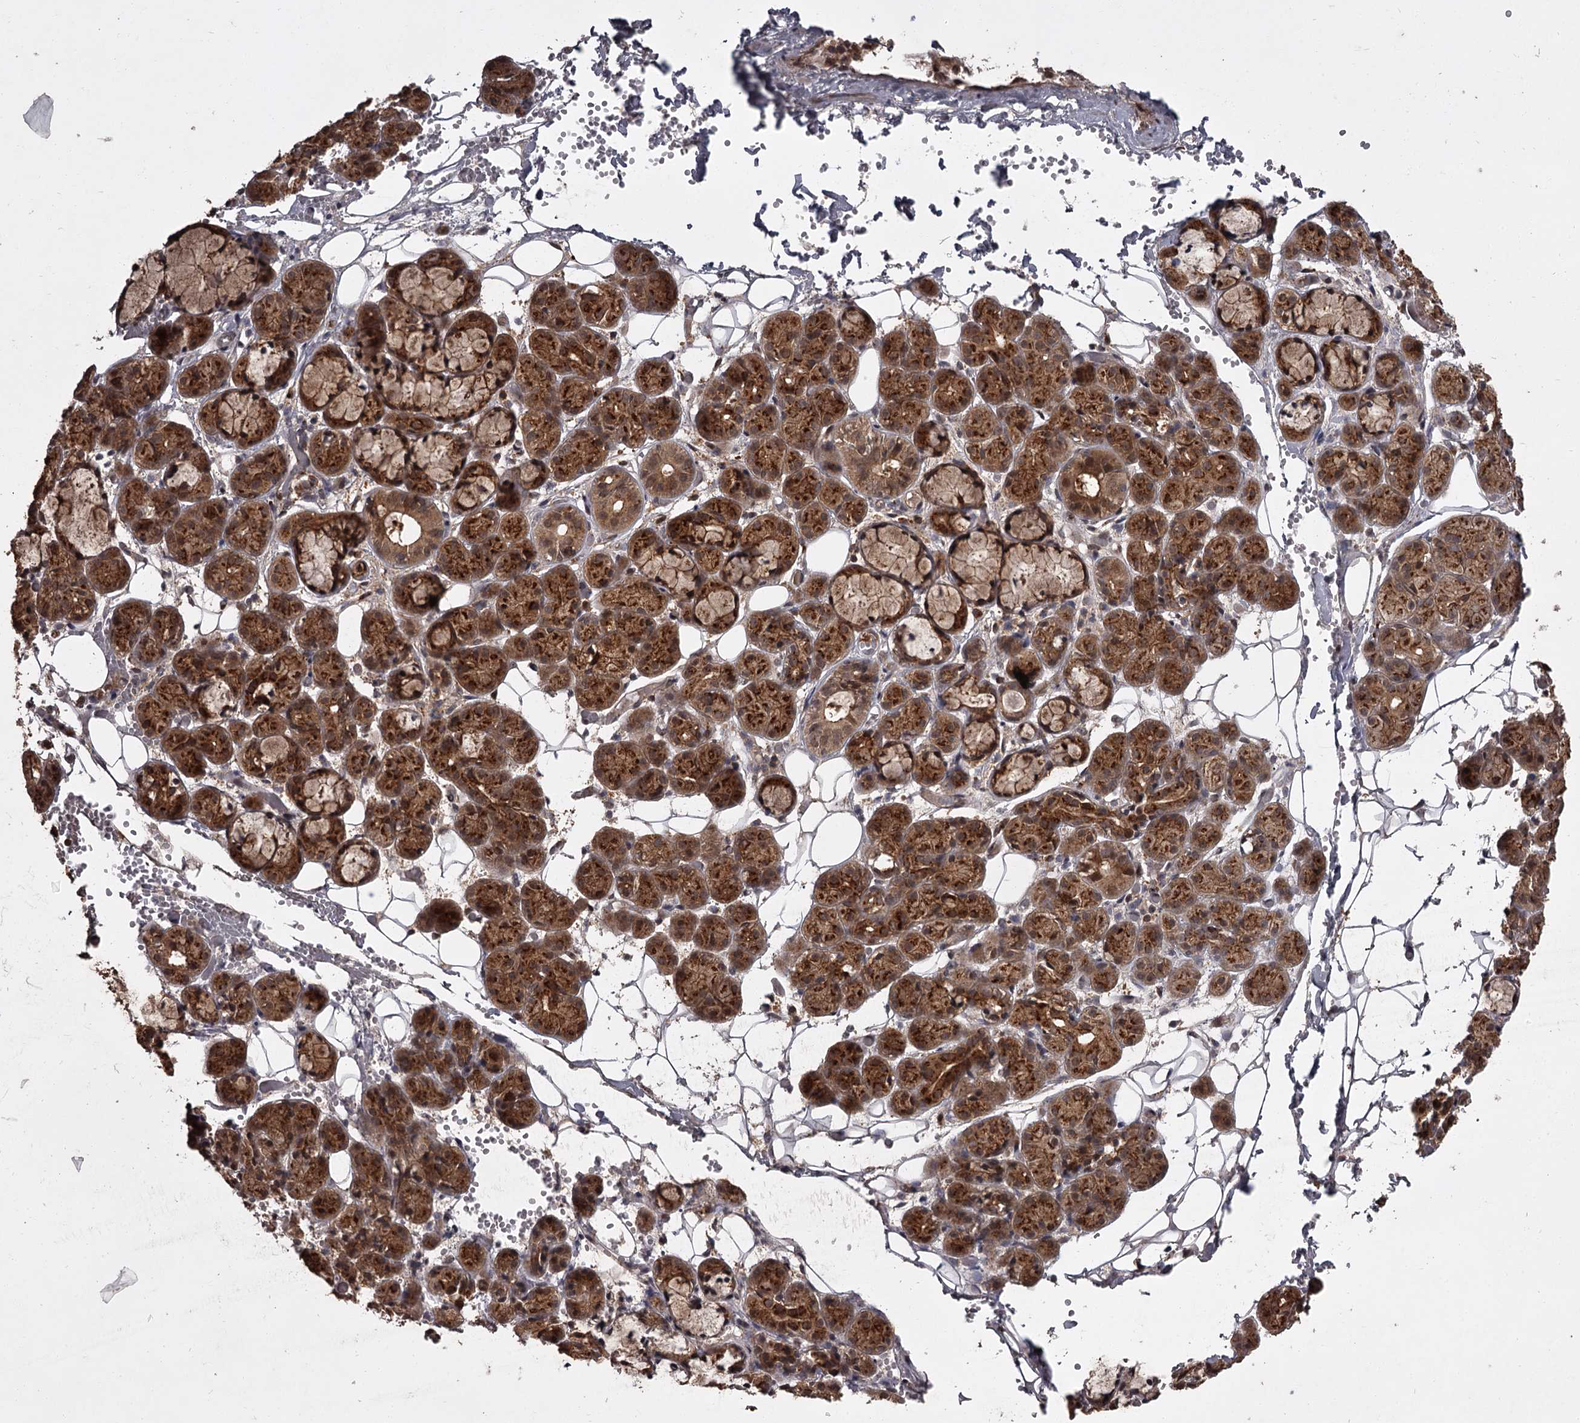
{"staining": {"intensity": "strong", "quantity": "25%-75%", "location": "cytoplasmic/membranous"}, "tissue": "salivary gland", "cell_type": "Glandular cells", "image_type": "normal", "snomed": [{"axis": "morphology", "description": "Normal tissue, NOS"}, {"axis": "topography", "description": "Salivary gland"}], "caption": "The photomicrograph demonstrates immunohistochemical staining of normal salivary gland. There is strong cytoplasmic/membranous positivity is present in about 25%-75% of glandular cells.", "gene": "TBC1D23", "patient": {"sex": "male", "age": 63}}